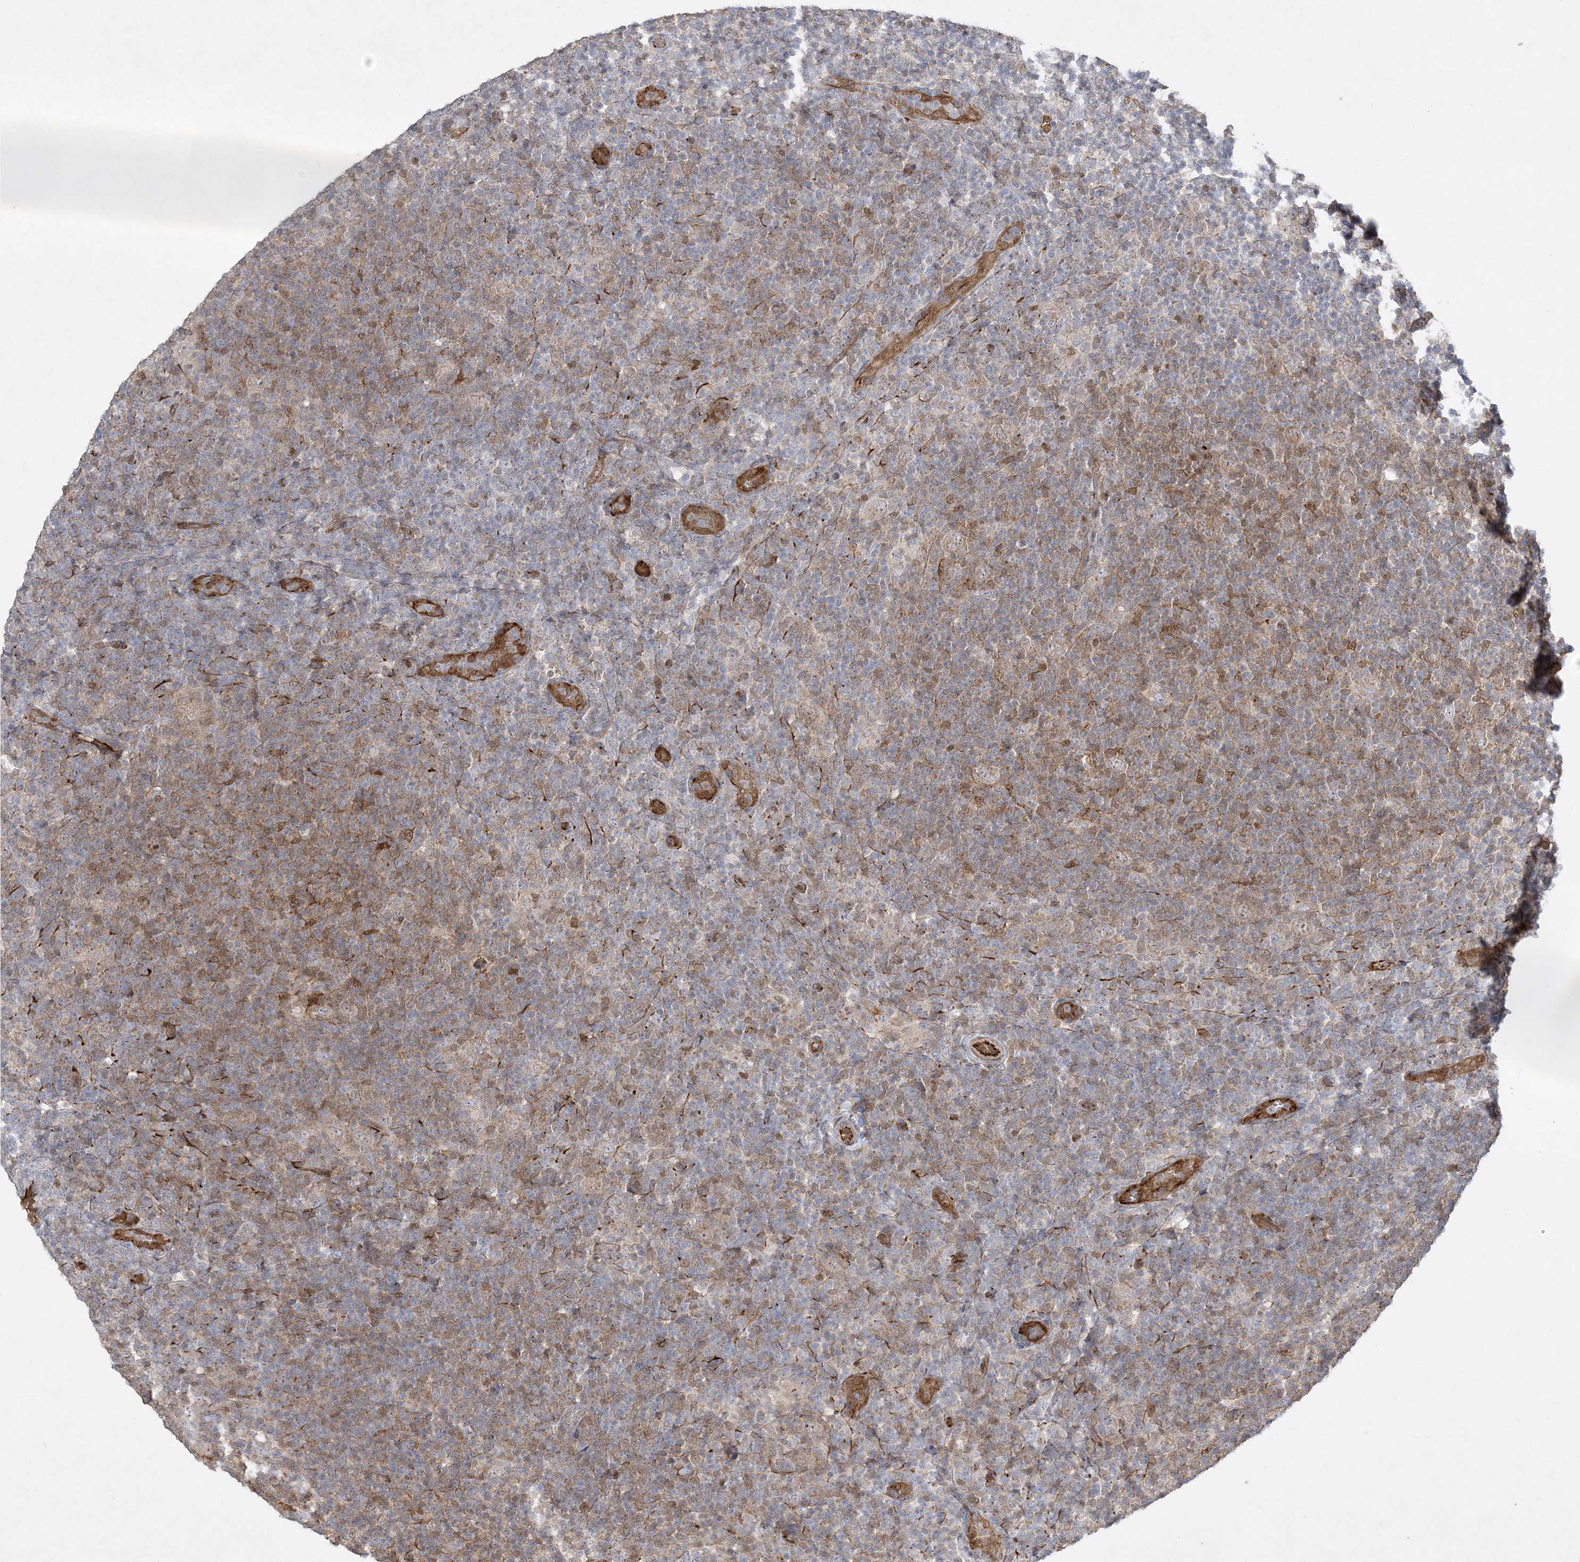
{"staining": {"intensity": "negative", "quantity": "none", "location": "none"}, "tissue": "lymphoma", "cell_type": "Tumor cells", "image_type": "cancer", "snomed": [{"axis": "morphology", "description": "Hodgkin's disease, NOS"}, {"axis": "topography", "description": "Lymph node"}], "caption": "Immunohistochemistry (IHC) of lymphoma shows no expression in tumor cells.", "gene": "INPP1", "patient": {"sex": "female", "age": 57}}